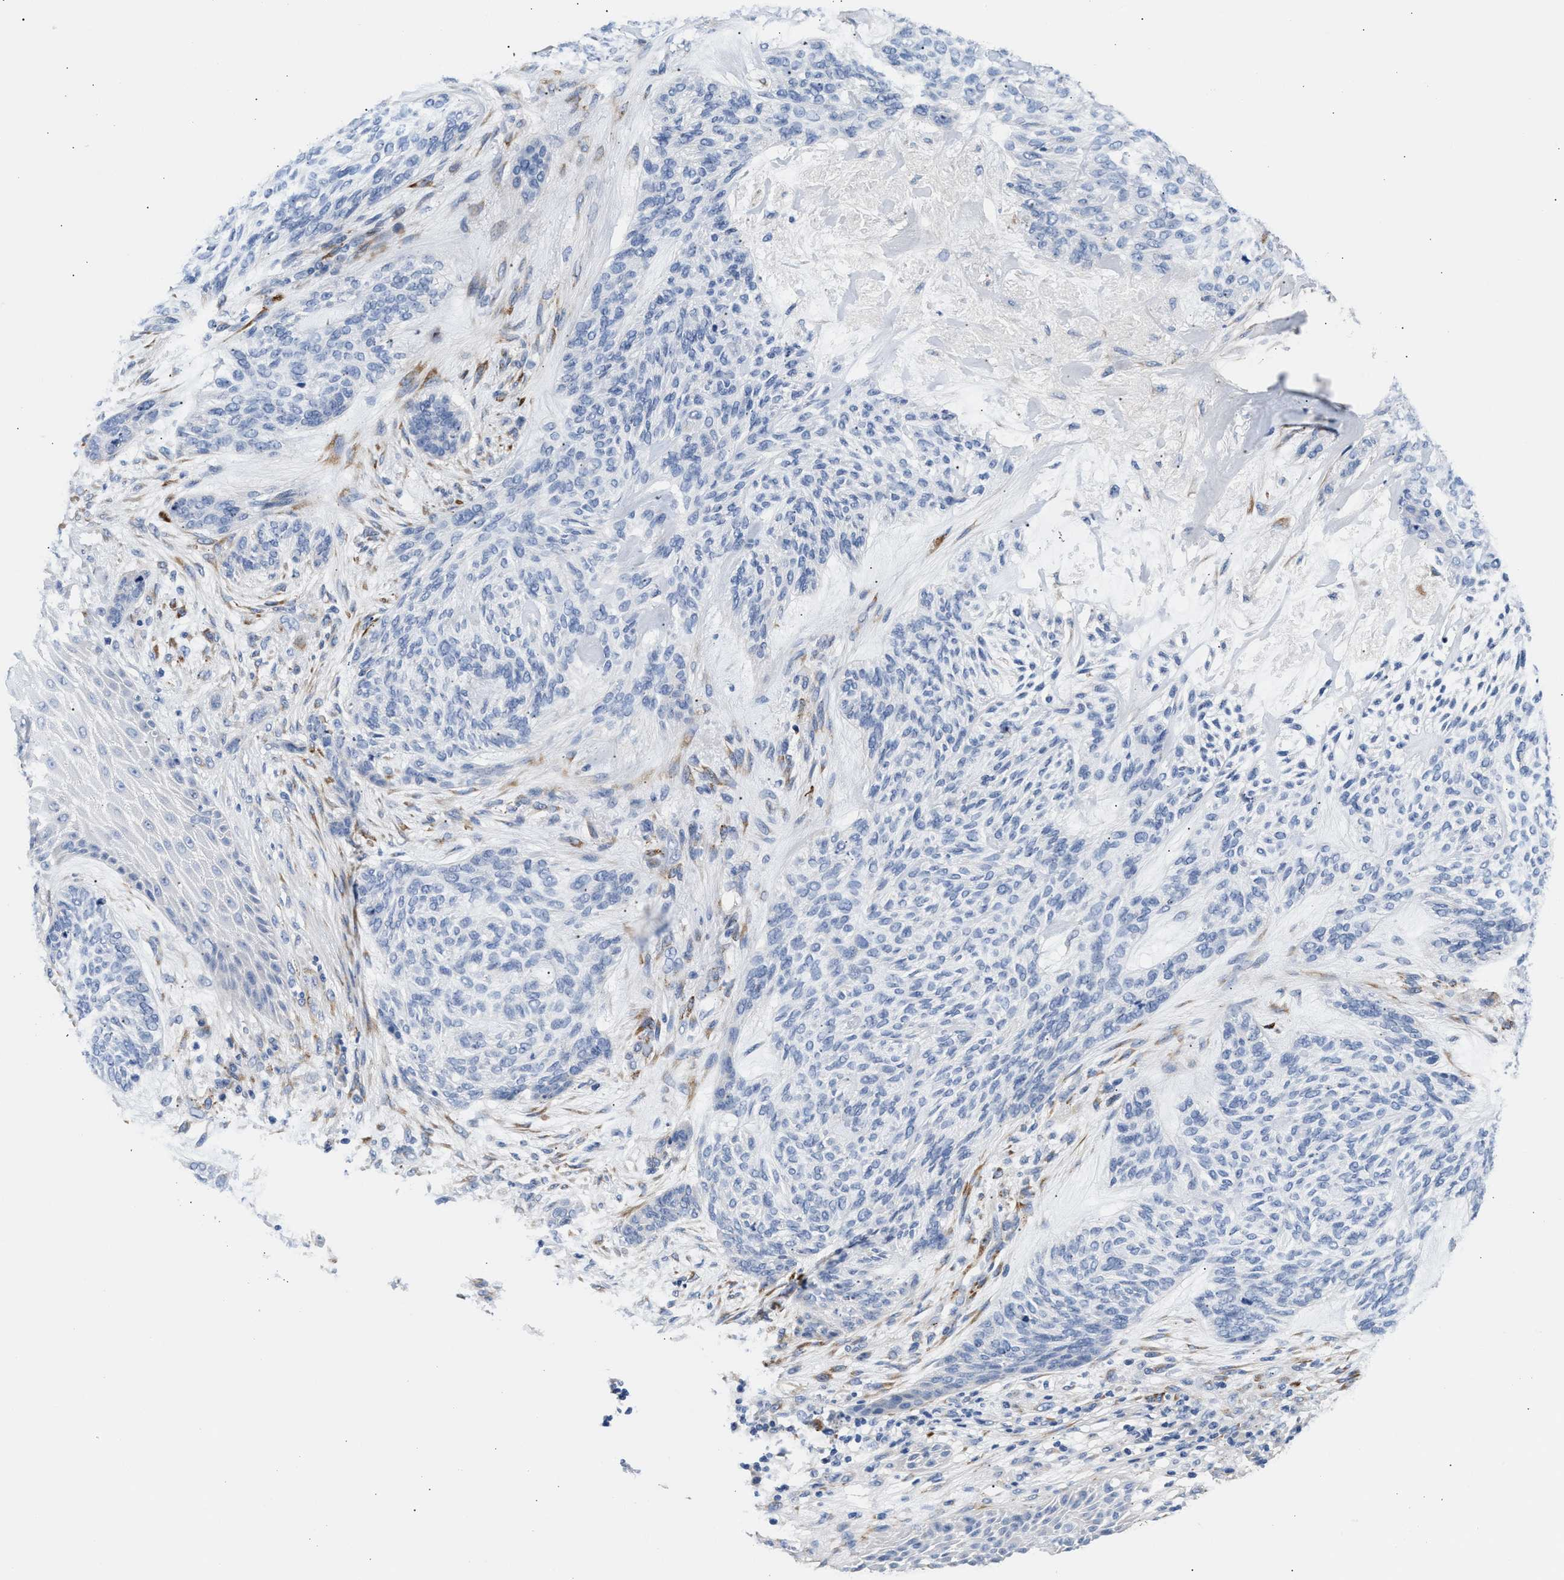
{"staining": {"intensity": "negative", "quantity": "none", "location": "none"}, "tissue": "skin cancer", "cell_type": "Tumor cells", "image_type": "cancer", "snomed": [{"axis": "morphology", "description": "Basal cell carcinoma"}, {"axis": "topography", "description": "Skin"}], "caption": "There is no significant staining in tumor cells of skin cancer.", "gene": "ACTL7B", "patient": {"sex": "male", "age": 55}}